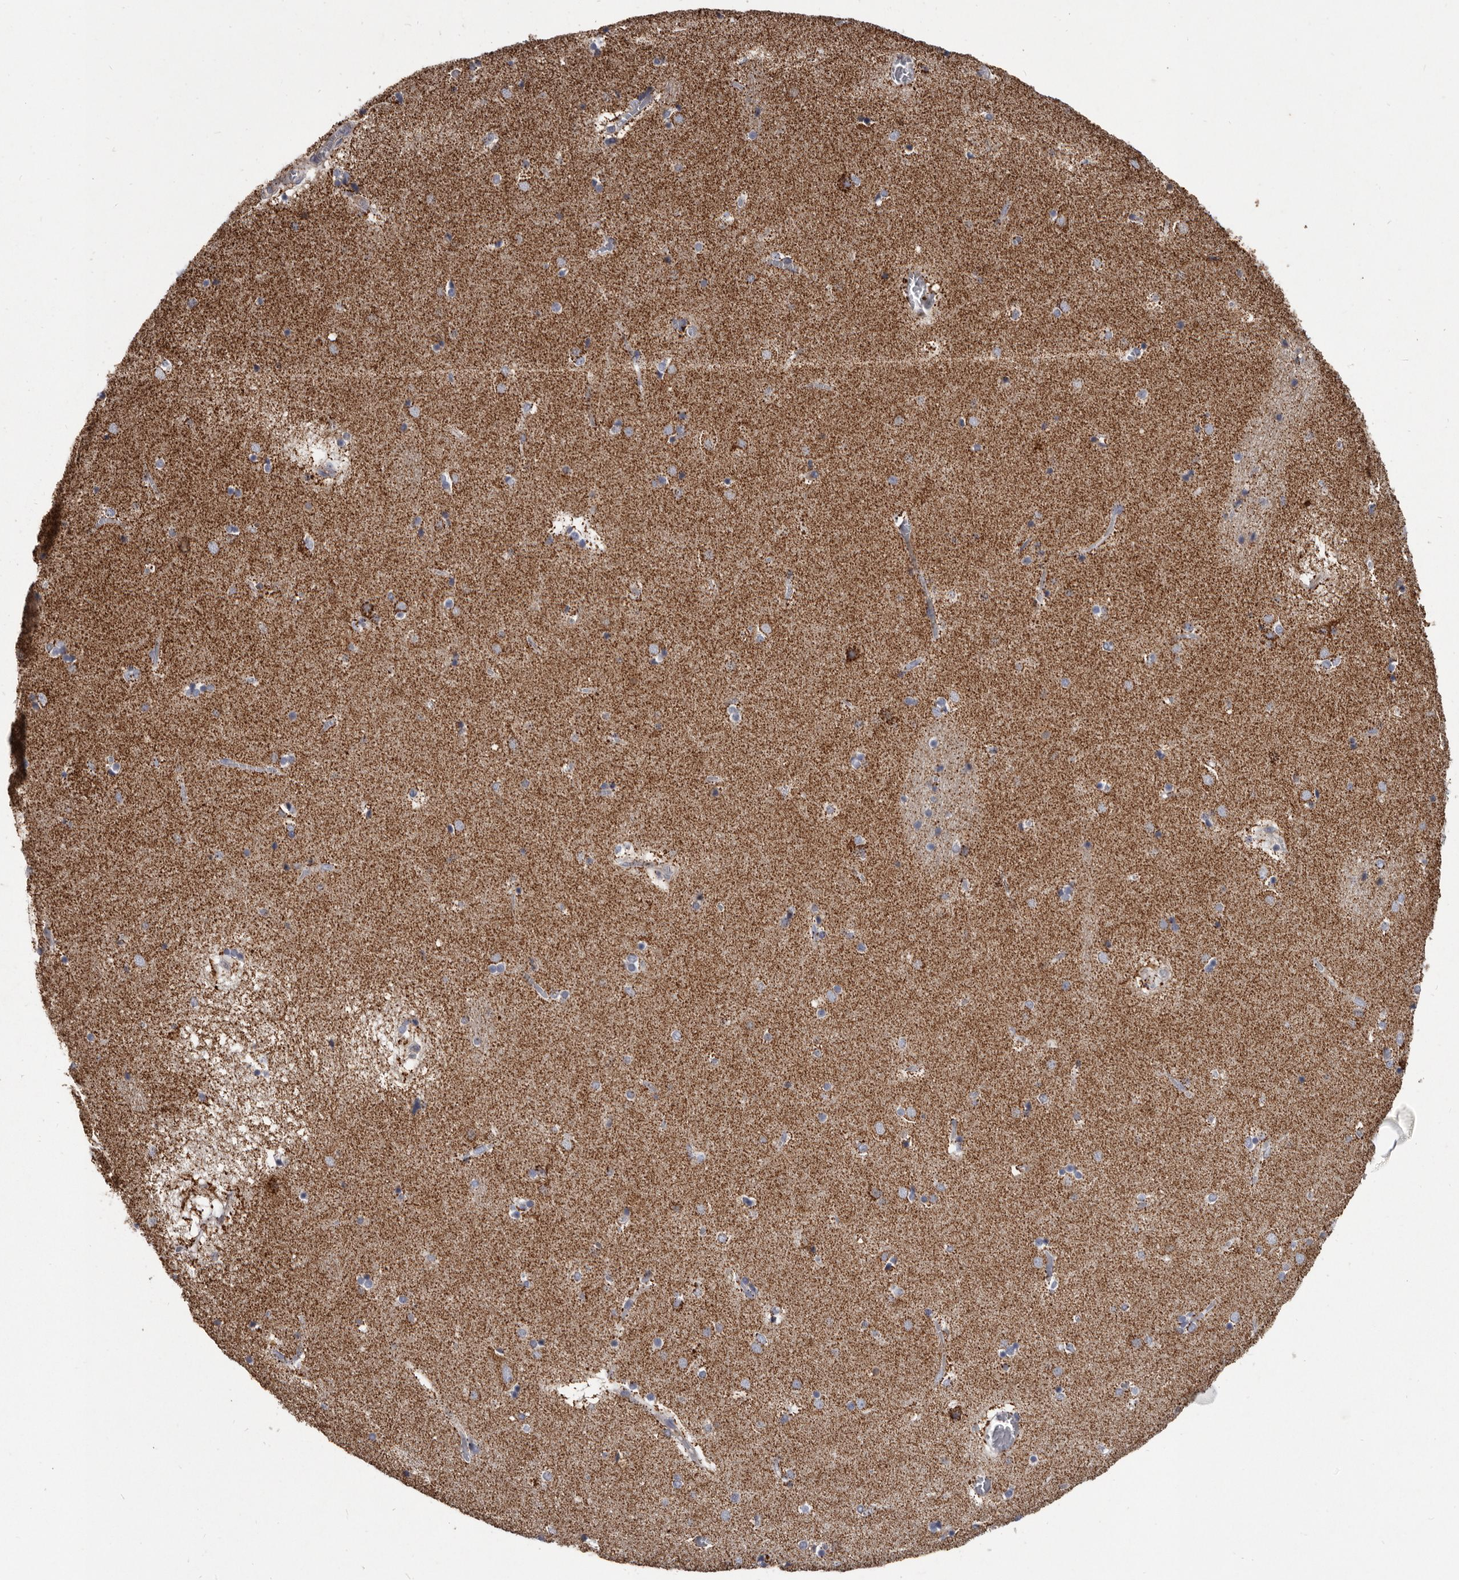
{"staining": {"intensity": "weak", "quantity": "<25%", "location": "cytoplasmic/membranous"}, "tissue": "caudate", "cell_type": "Glial cells", "image_type": "normal", "snomed": [{"axis": "morphology", "description": "Normal tissue, NOS"}, {"axis": "topography", "description": "Lateral ventricle wall"}], "caption": "Caudate was stained to show a protein in brown. There is no significant positivity in glial cells. (DAB immunohistochemistry with hematoxylin counter stain).", "gene": "ALDH5A1", "patient": {"sex": "male", "age": 70}}